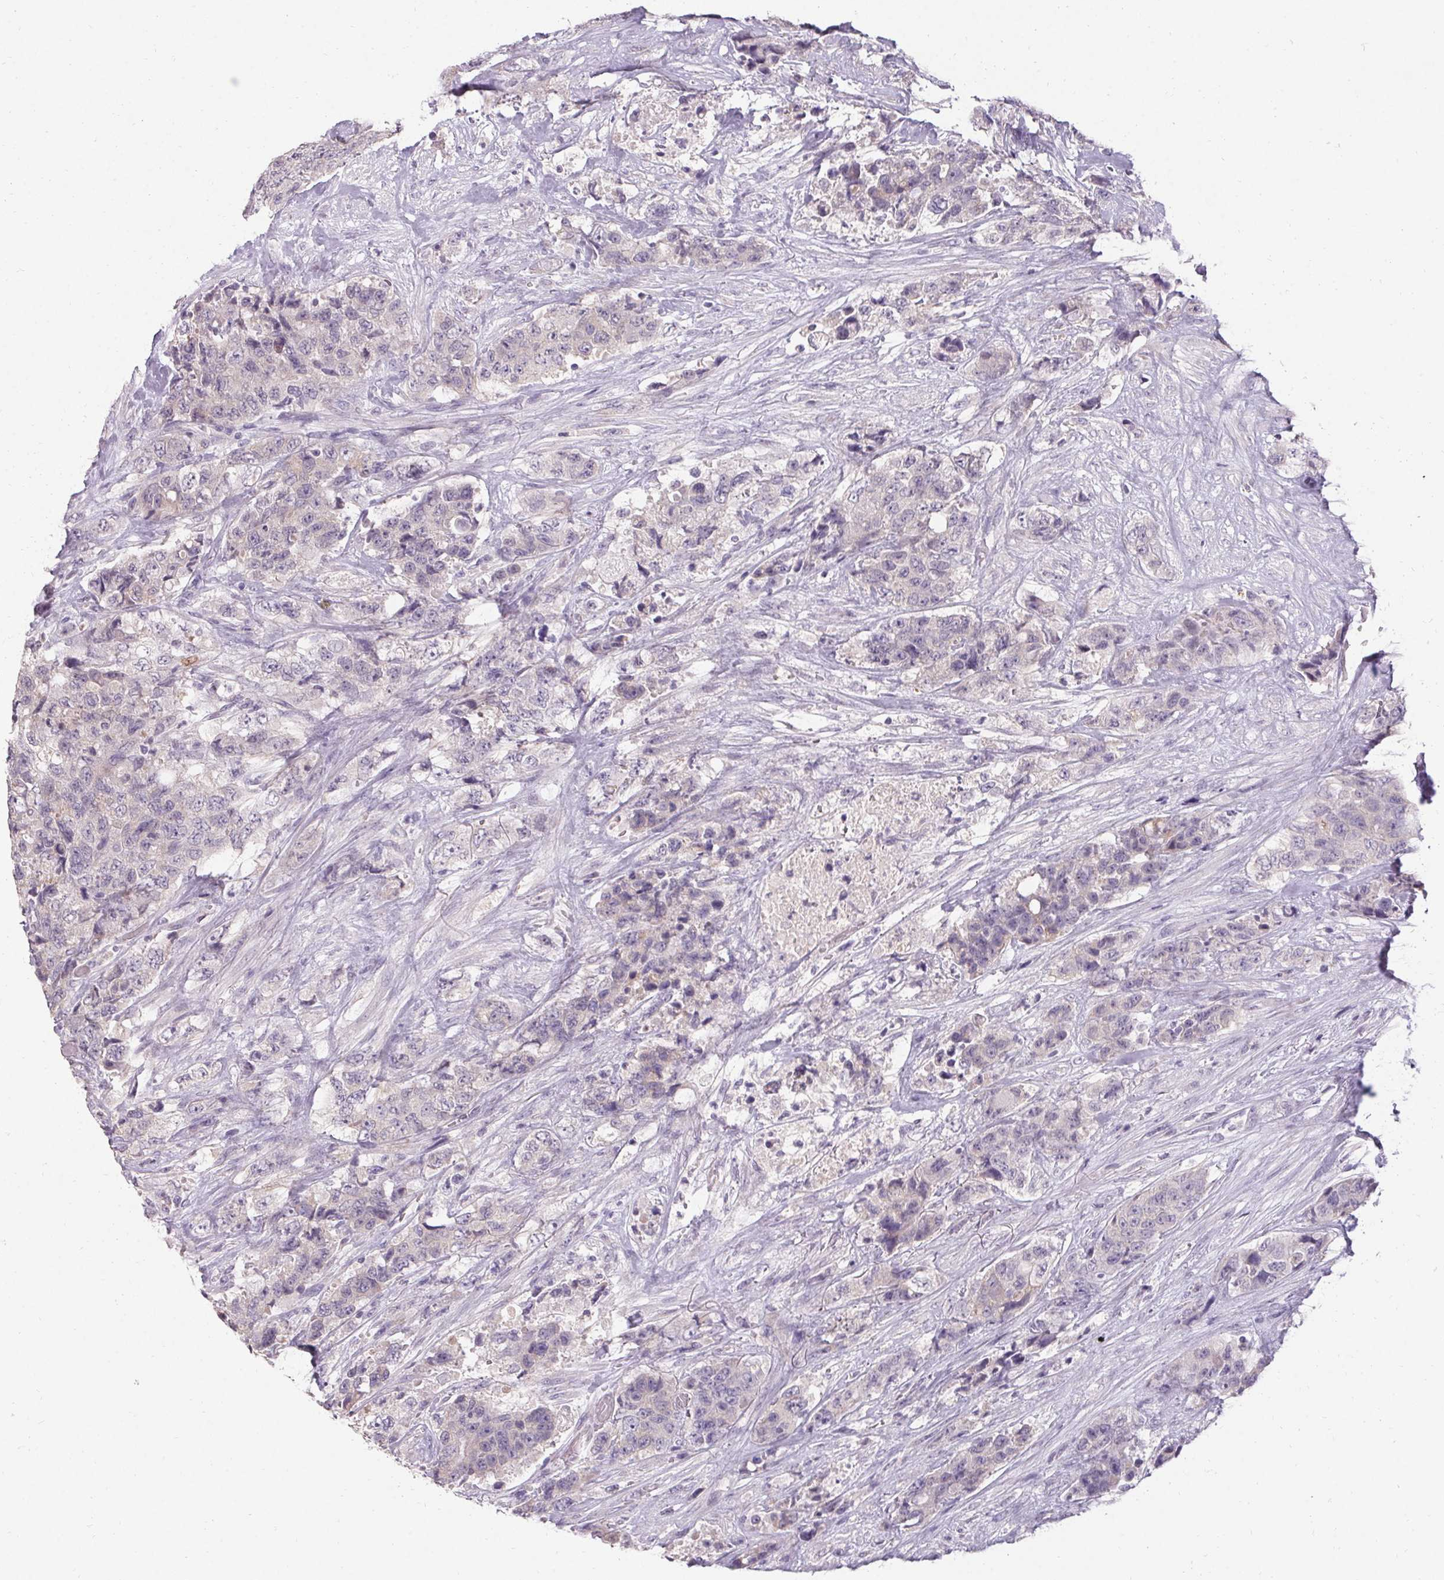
{"staining": {"intensity": "negative", "quantity": "none", "location": "none"}, "tissue": "urothelial cancer", "cell_type": "Tumor cells", "image_type": "cancer", "snomed": [{"axis": "morphology", "description": "Urothelial carcinoma, High grade"}, {"axis": "topography", "description": "Urinary bladder"}], "caption": "Micrograph shows no protein expression in tumor cells of urothelial cancer tissue. (DAB immunohistochemistry (IHC), high magnification).", "gene": "HSD17B3", "patient": {"sex": "female", "age": 78}}